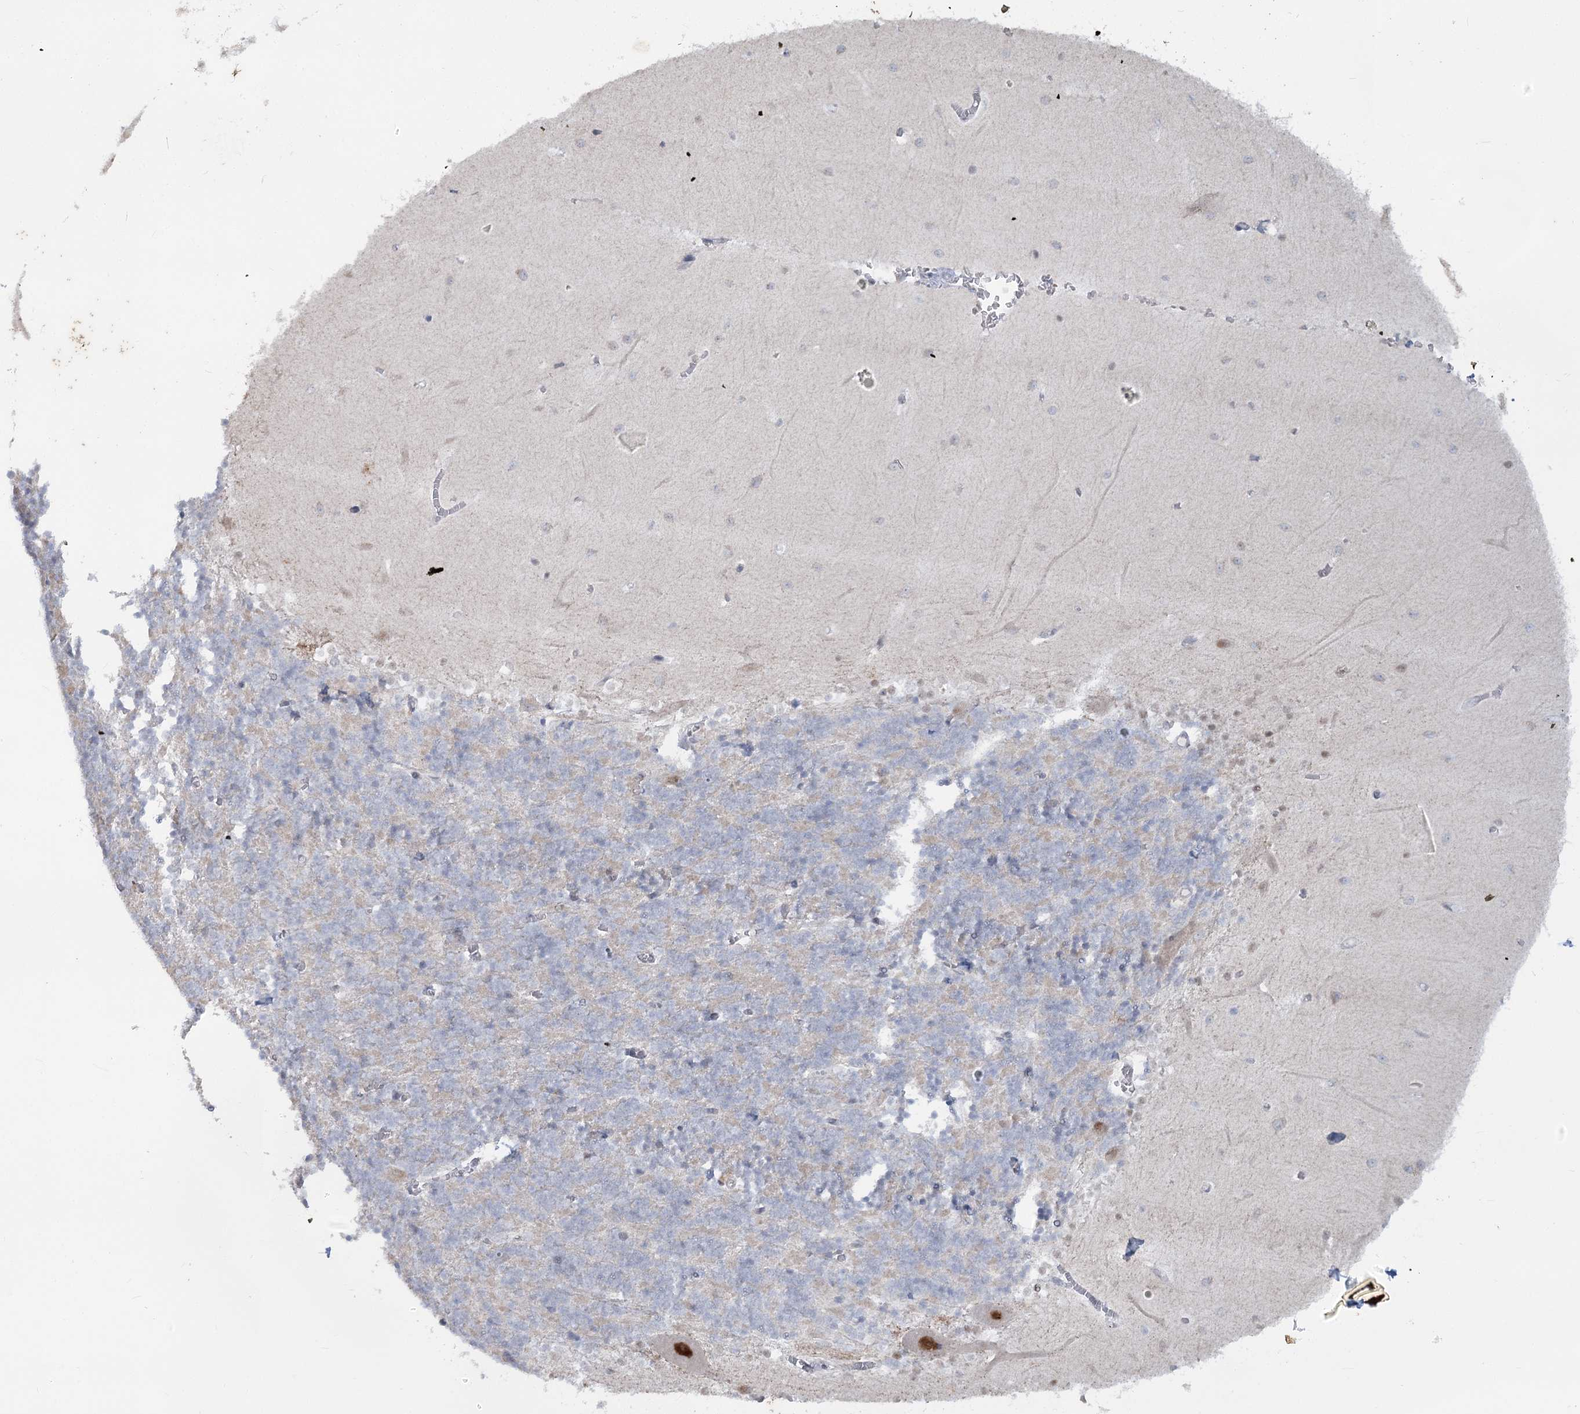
{"staining": {"intensity": "negative", "quantity": "none", "location": "none"}, "tissue": "cerebellum", "cell_type": "Cells in granular layer", "image_type": "normal", "snomed": [{"axis": "morphology", "description": "Normal tissue, NOS"}, {"axis": "topography", "description": "Cerebellum"}], "caption": "DAB immunohistochemical staining of unremarkable cerebellum reveals no significant positivity in cells in granular layer. (Stains: DAB IHC with hematoxylin counter stain, Microscopy: brightfield microscopy at high magnification).", "gene": "MTG1", "patient": {"sex": "male", "age": 37}}